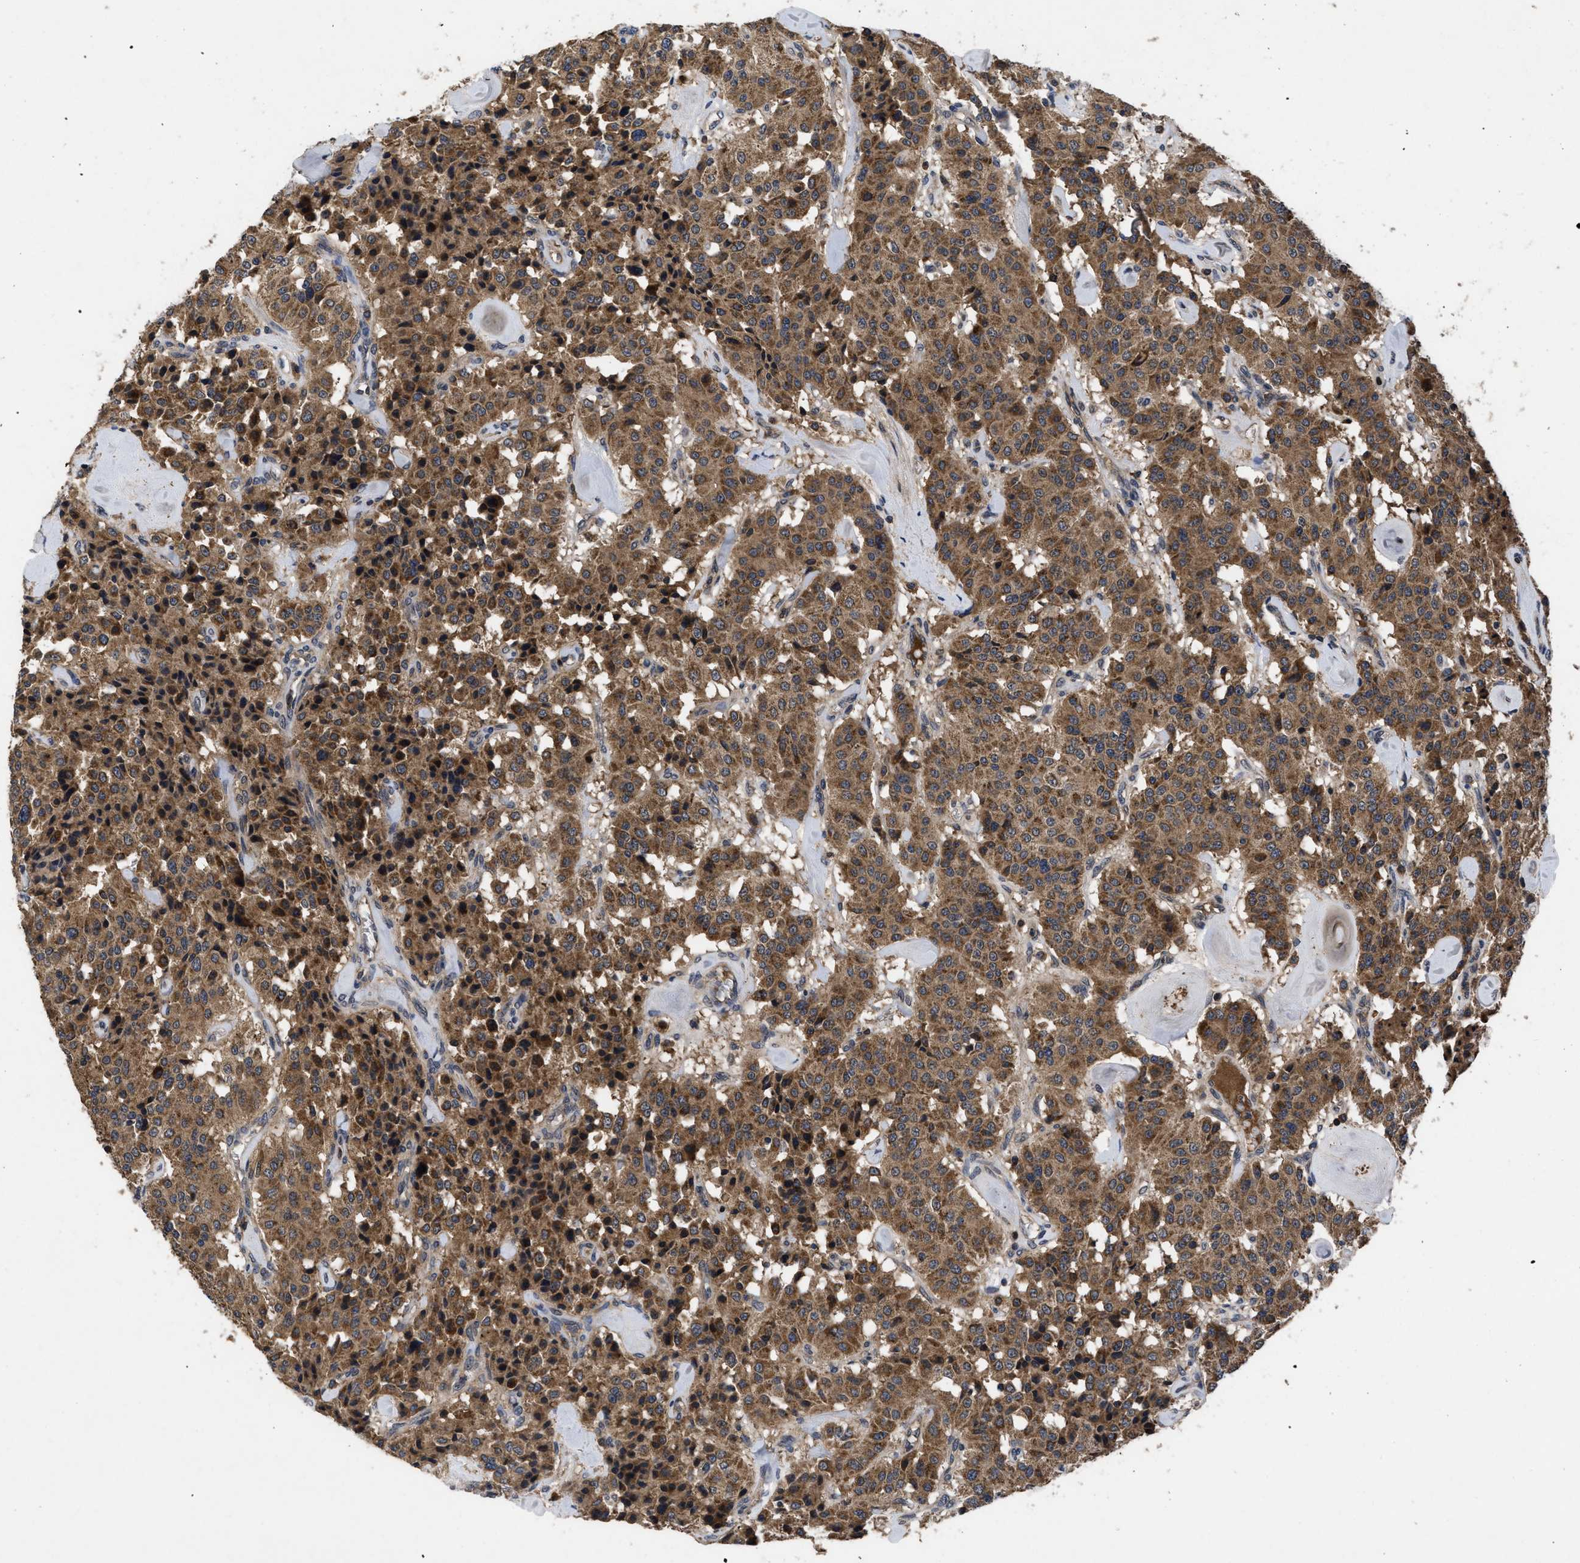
{"staining": {"intensity": "moderate", "quantity": ">75%", "location": "cytoplasmic/membranous"}, "tissue": "carcinoid", "cell_type": "Tumor cells", "image_type": "cancer", "snomed": [{"axis": "morphology", "description": "Carcinoid, malignant, NOS"}, {"axis": "topography", "description": "Lung"}], "caption": "Carcinoid was stained to show a protein in brown. There is medium levels of moderate cytoplasmic/membranous expression in approximately >75% of tumor cells.", "gene": "LRRC3", "patient": {"sex": "male", "age": 30}}